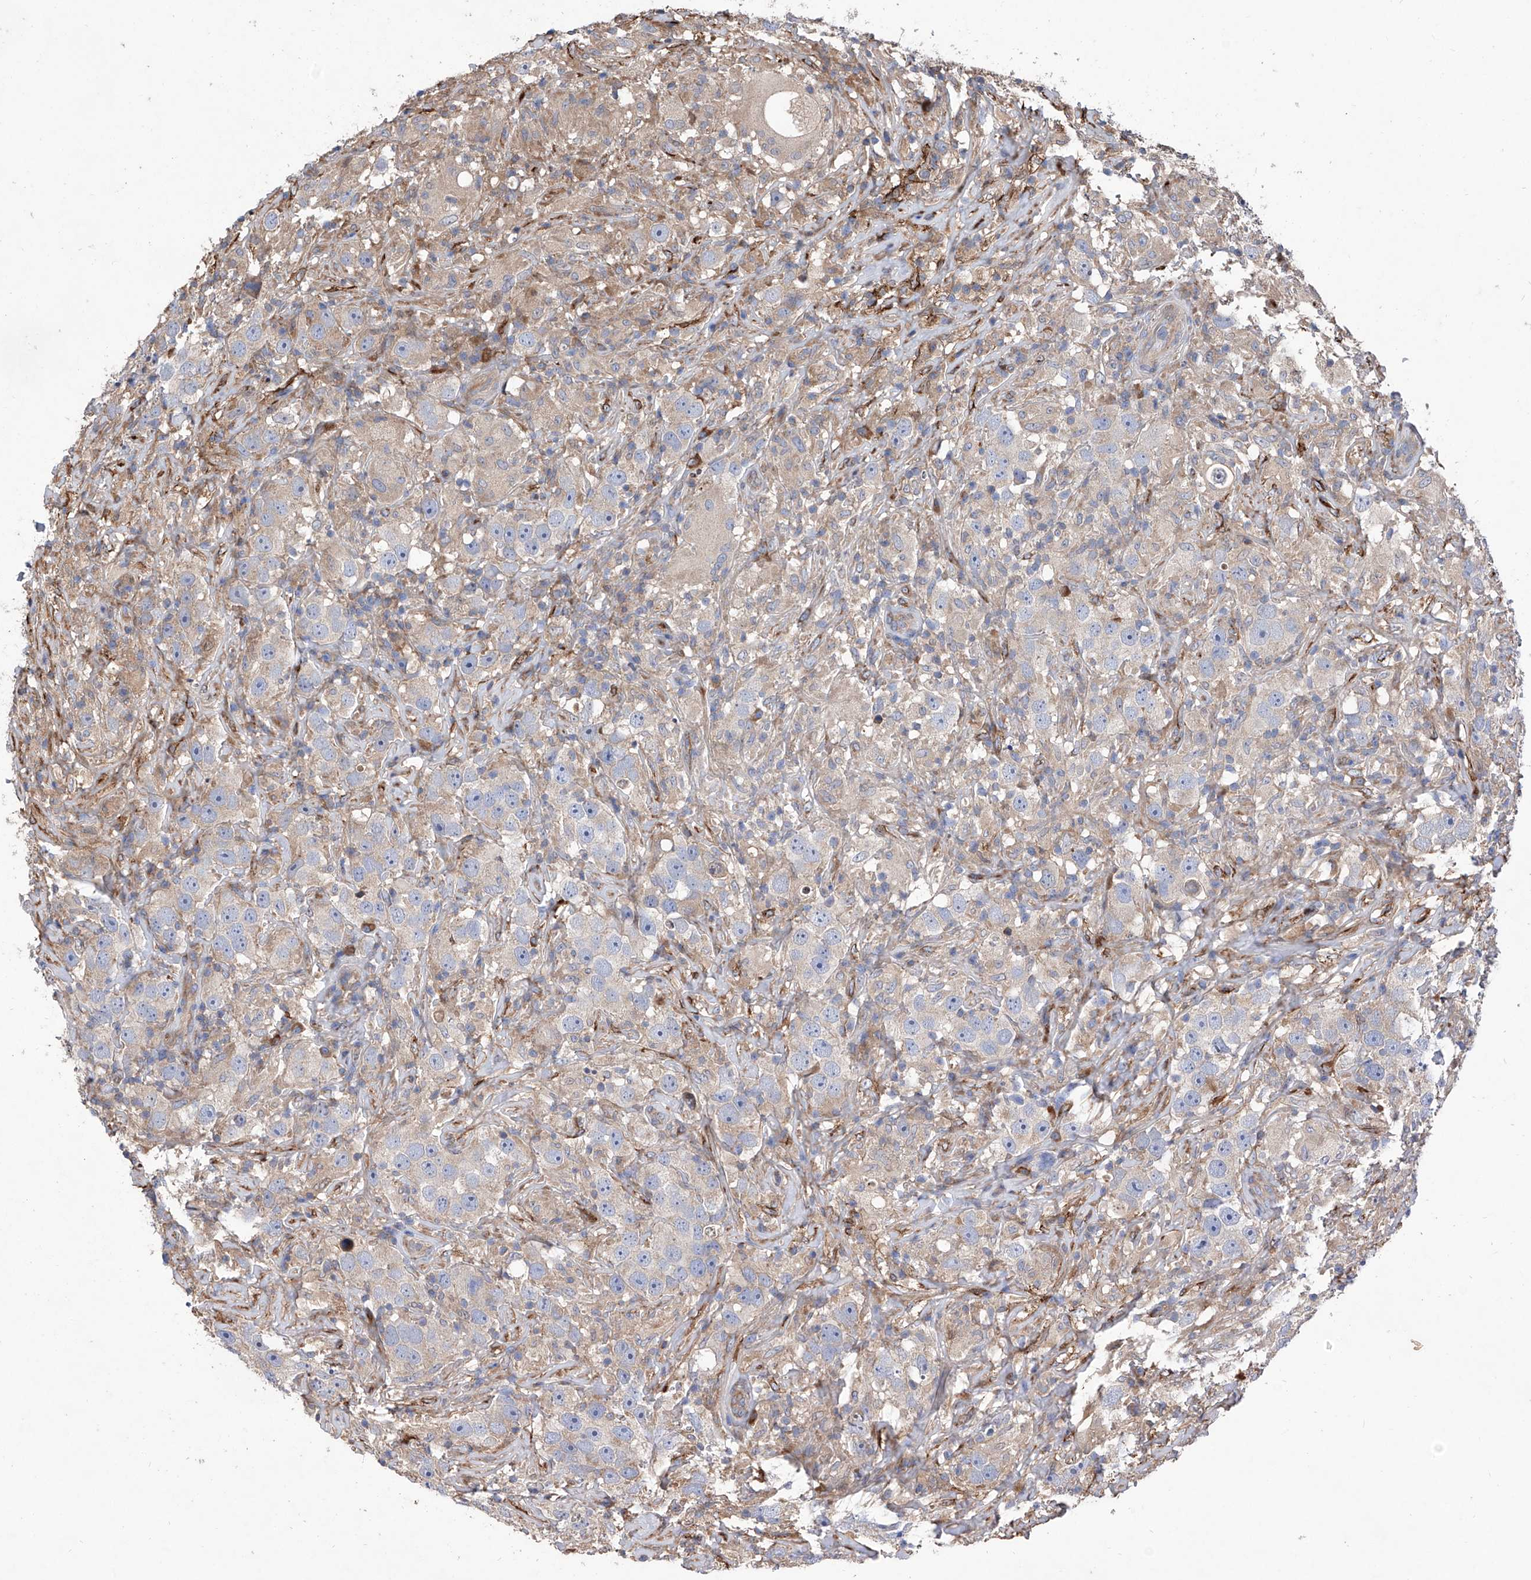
{"staining": {"intensity": "weak", "quantity": "<25%", "location": "cytoplasmic/membranous"}, "tissue": "testis cancer", "cell_type": "Tumor cells", "image_type": "cancer", "snomed": [{"axis": "morphology", "description": "Seminoma, NOS"}, {"axis": "topography", "description": "Testis"}], "caption": "Photomicrograph shows no significant protein expression in tumor cells of testis seminoma.", "gene": "INPP5B", "patient": {"sex": "male", "age": 49}}